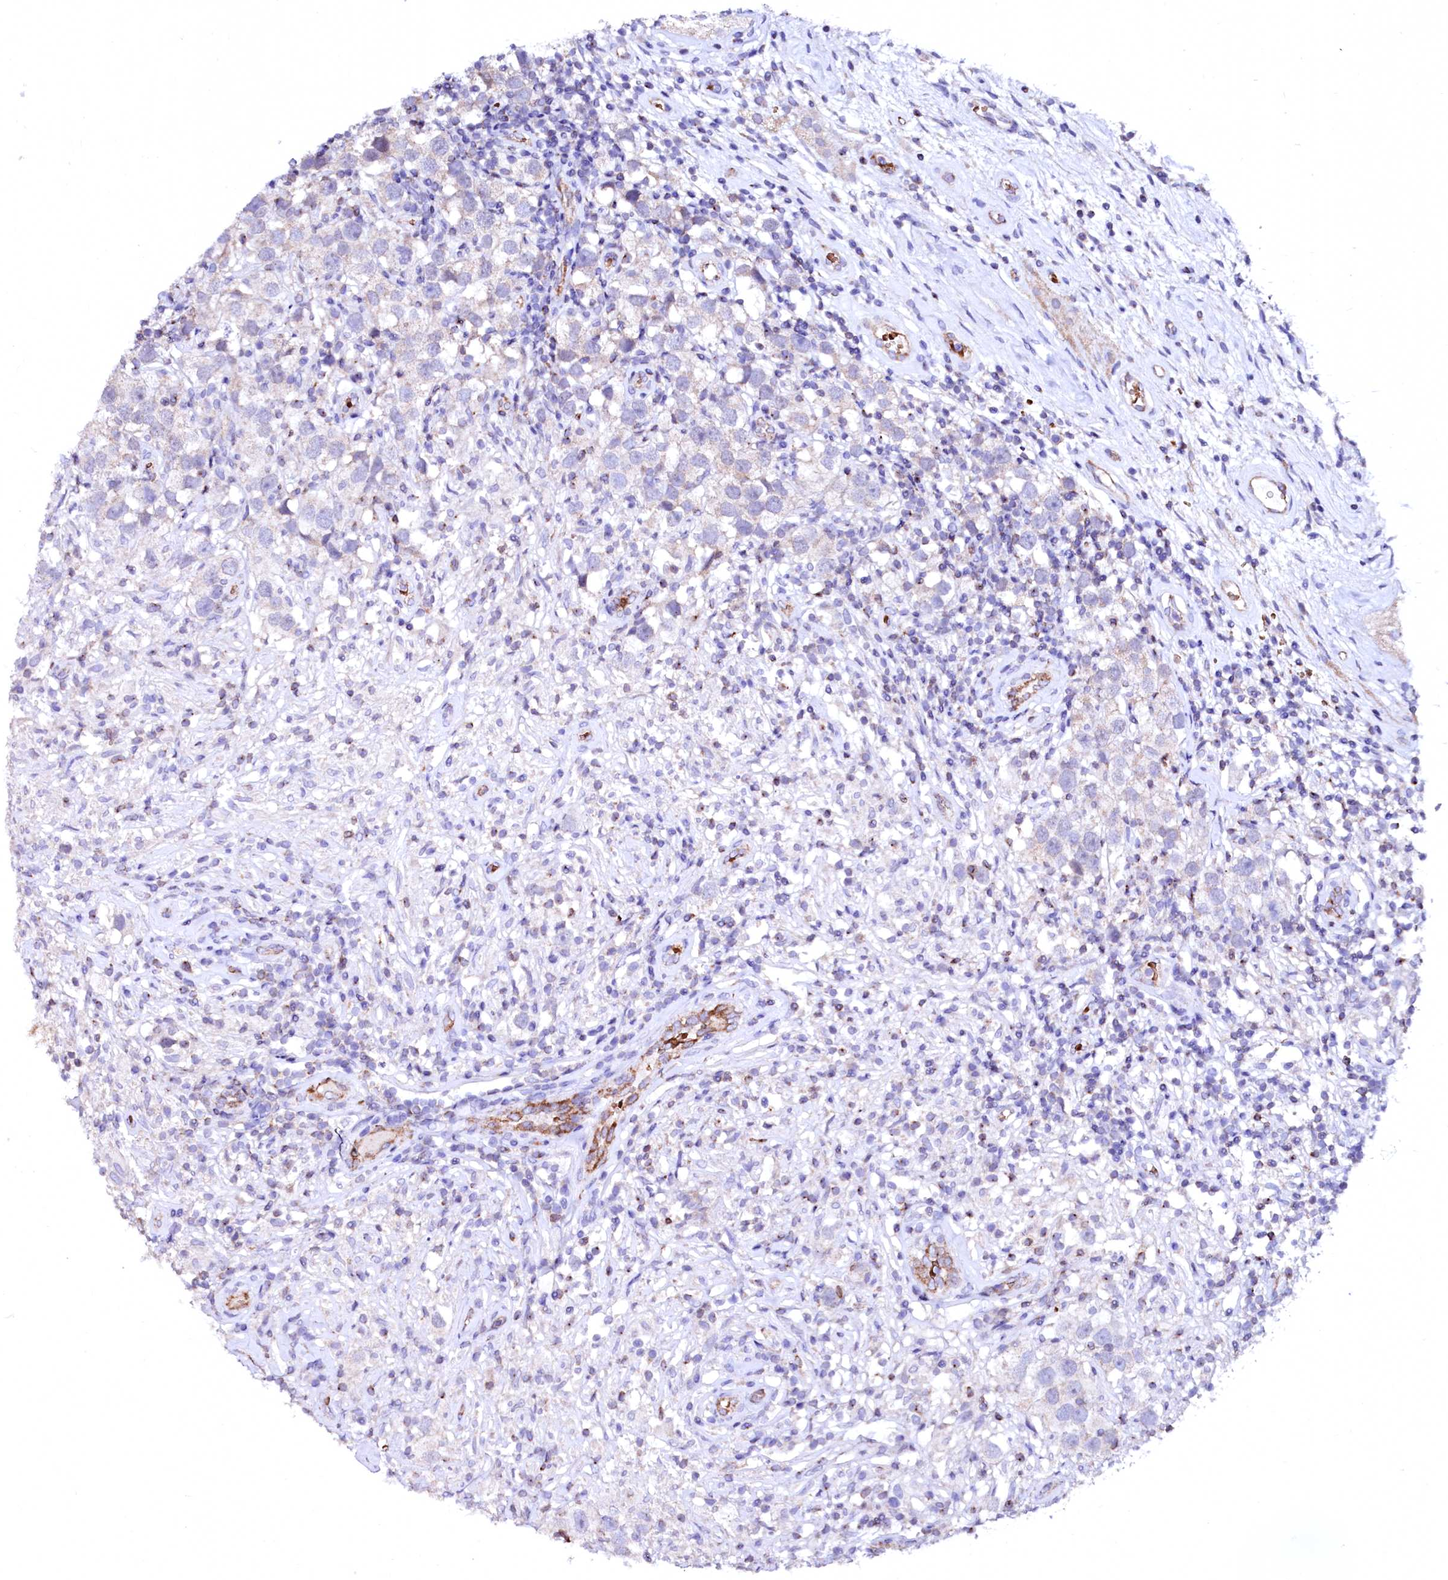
{"staining": {"intensity": "negative", "quantity": "none", "location": "none"}, "tissue": "testis cancer", "cell_type": "Tumor cells", "image_type": "cancer", "snomed": [{"axis": "morphology", "description": "Seminoma, NOS"}, {"axis": "topography", "description": "Testis"}], "caption": "A histopathology image of human testis cancer (seminoma) is negative for staining in tumor cells.", "gene": "RAB27A", "patient": {"sex": "male", "age": 49}}